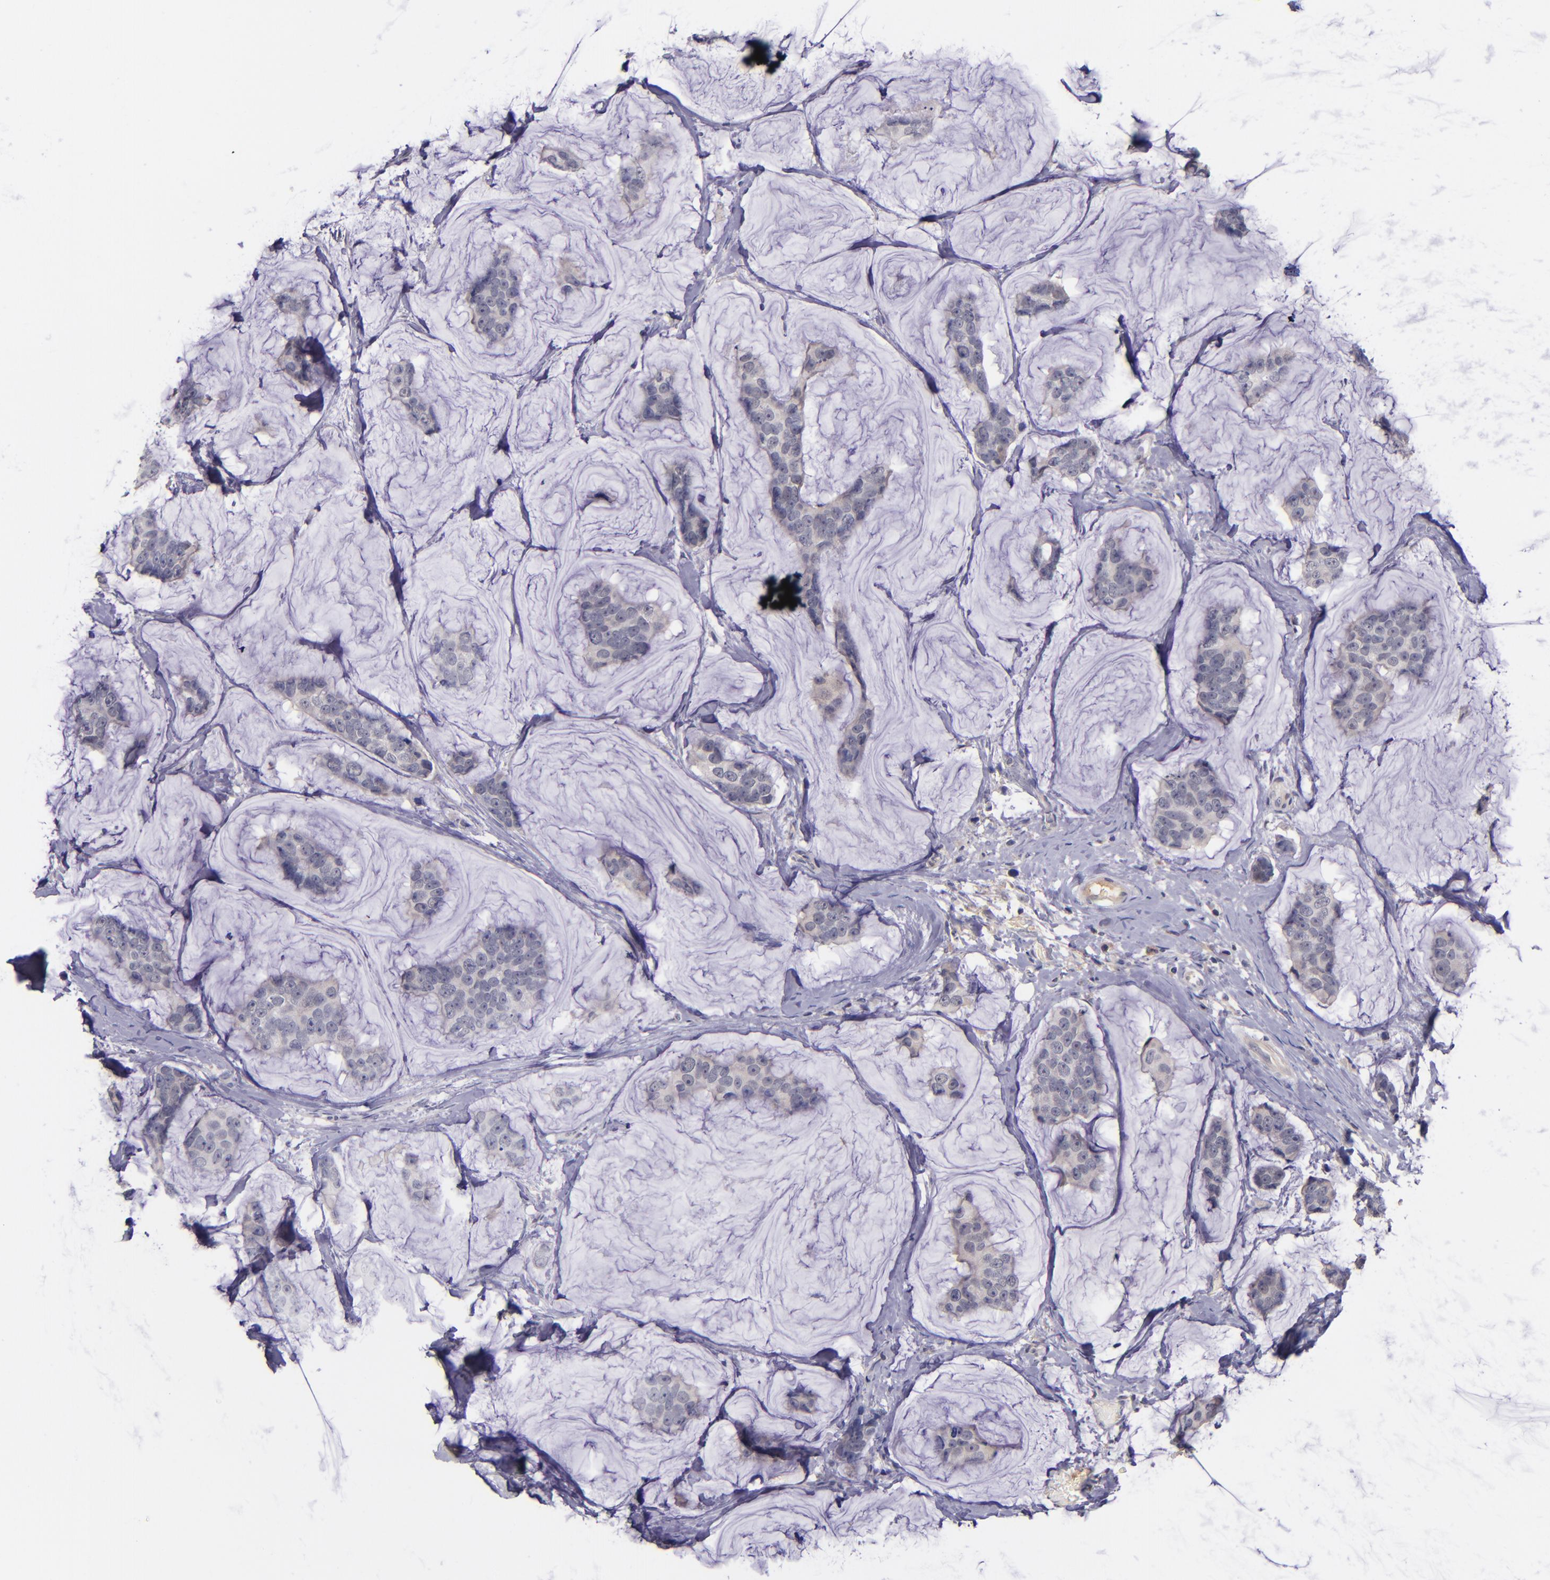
{"staining": {"intensity": "weak", "quantity": ">75%", "location": "cytoplasmic/membranous"}, "tissue": "breast cancer", "cell_type": "Tumor cells", "image_type": "cancer", "snomed": [{"axis": "morphology", "description": "Normal tissue, NOS"}, {"axis": "morphology", "description": "Duct carcinoma"}, {"axis": "topography", "description": "Breast"}], "caption": "Immunohistochemistry (IHC) (DAB) staining of human breast infiltrating ductal carcinoma displays weak cytoplasmic/membranous protein staining in about >75% of tumor cells. Using DAB (brown) and hematoxylin (blue) stains, captured at high magnification using brightfield microscopy.", "gene": "RBP4", "patient": {"sex": "female", "age": 50}}